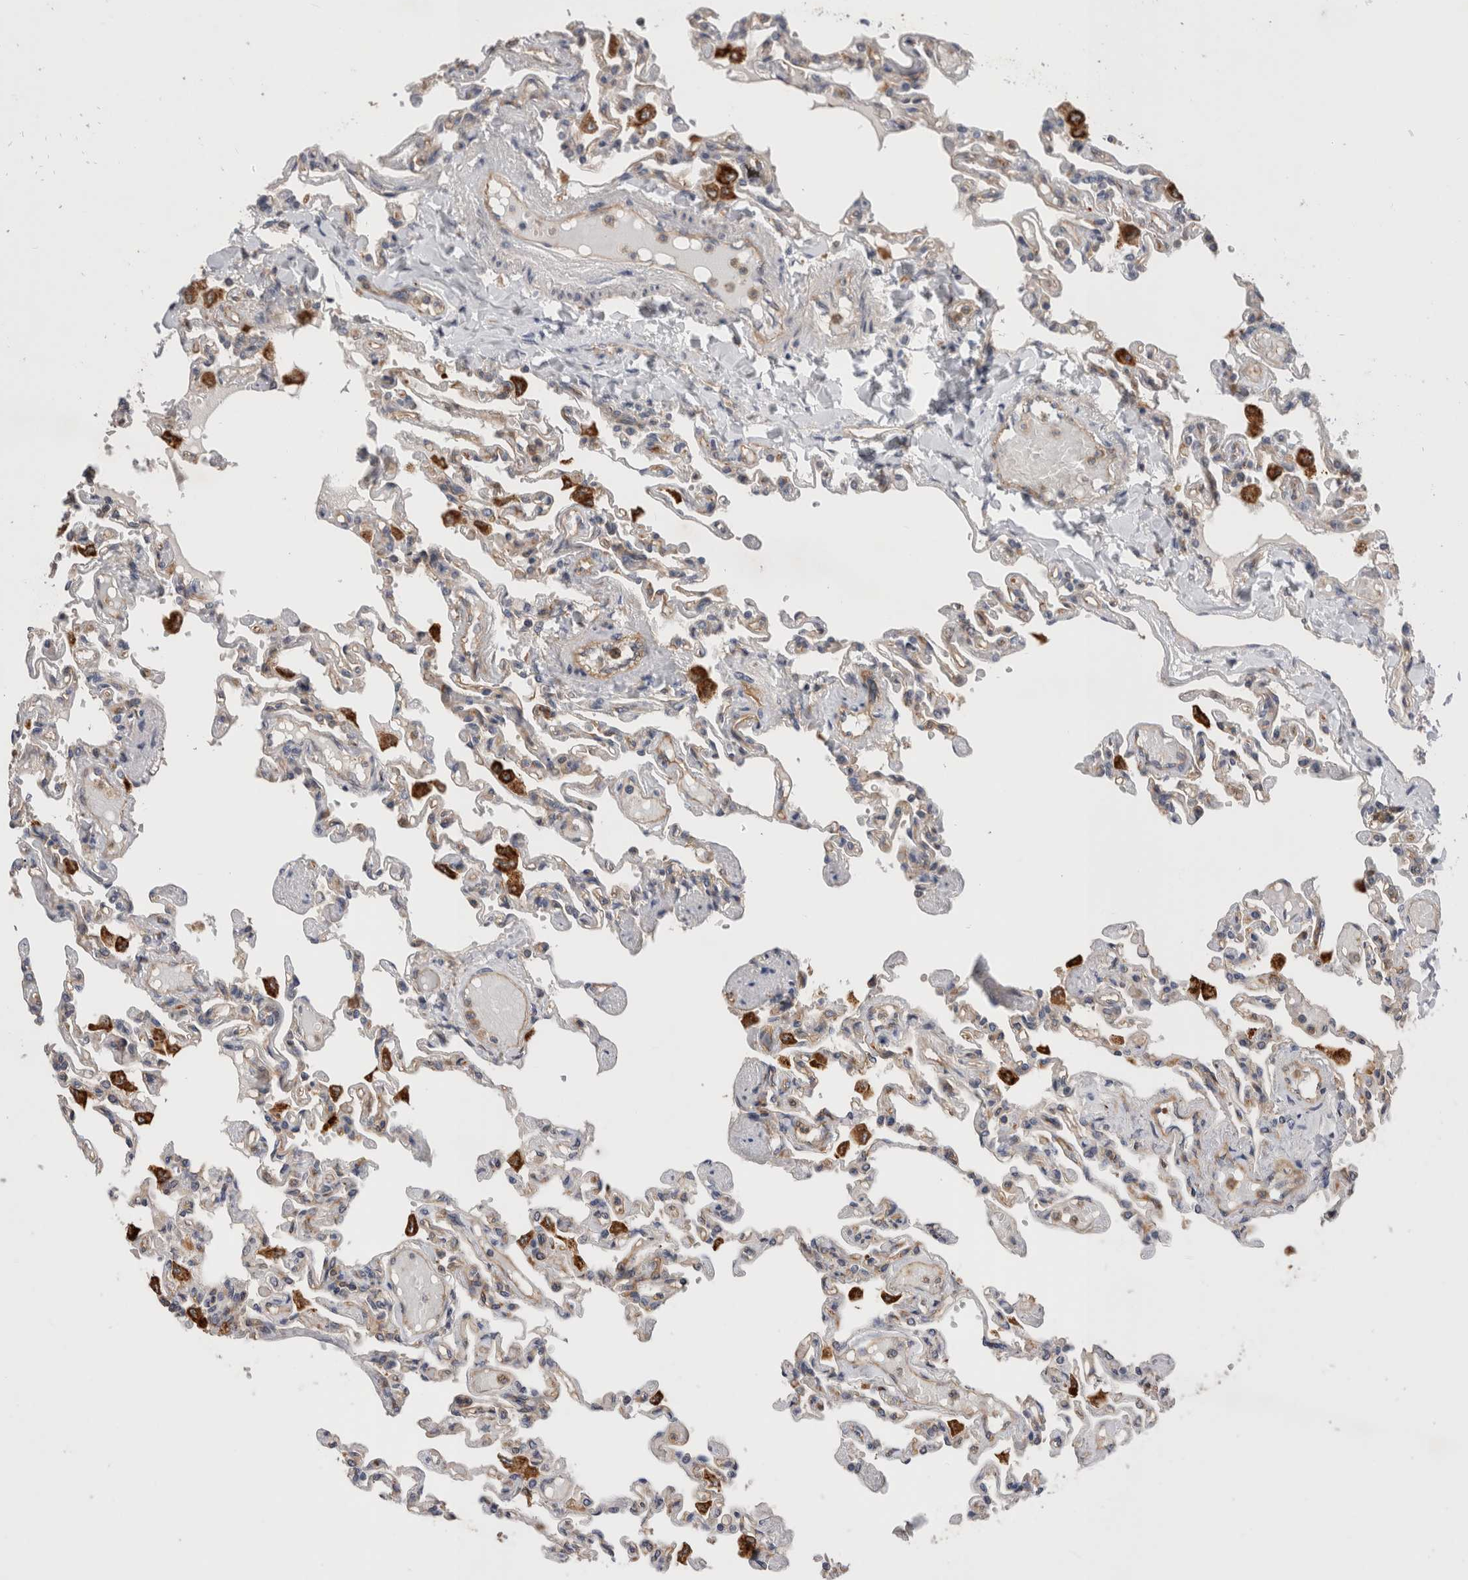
{"staining": {"intensity": "moderate", "quantity": "25%-75%", "location": "cytoplasmic/membranous"}, "tissue": "lung", "cell_type": "Alveolar cells", "image_type": "normal", "snomed": [{"axis": "morphology", "description": "Normal tissue, NOS"}, {"axis": "topography", "description": "Lung"}], "caption": "Immunohistochemical staining of unremarkable lung displays medium levels of moderate cytoplasmic/membranous expression in approximately 25%-75% of alveolar cells.", "gene": "BNIP2", "patient": {"sex": "male", "age": 21}}